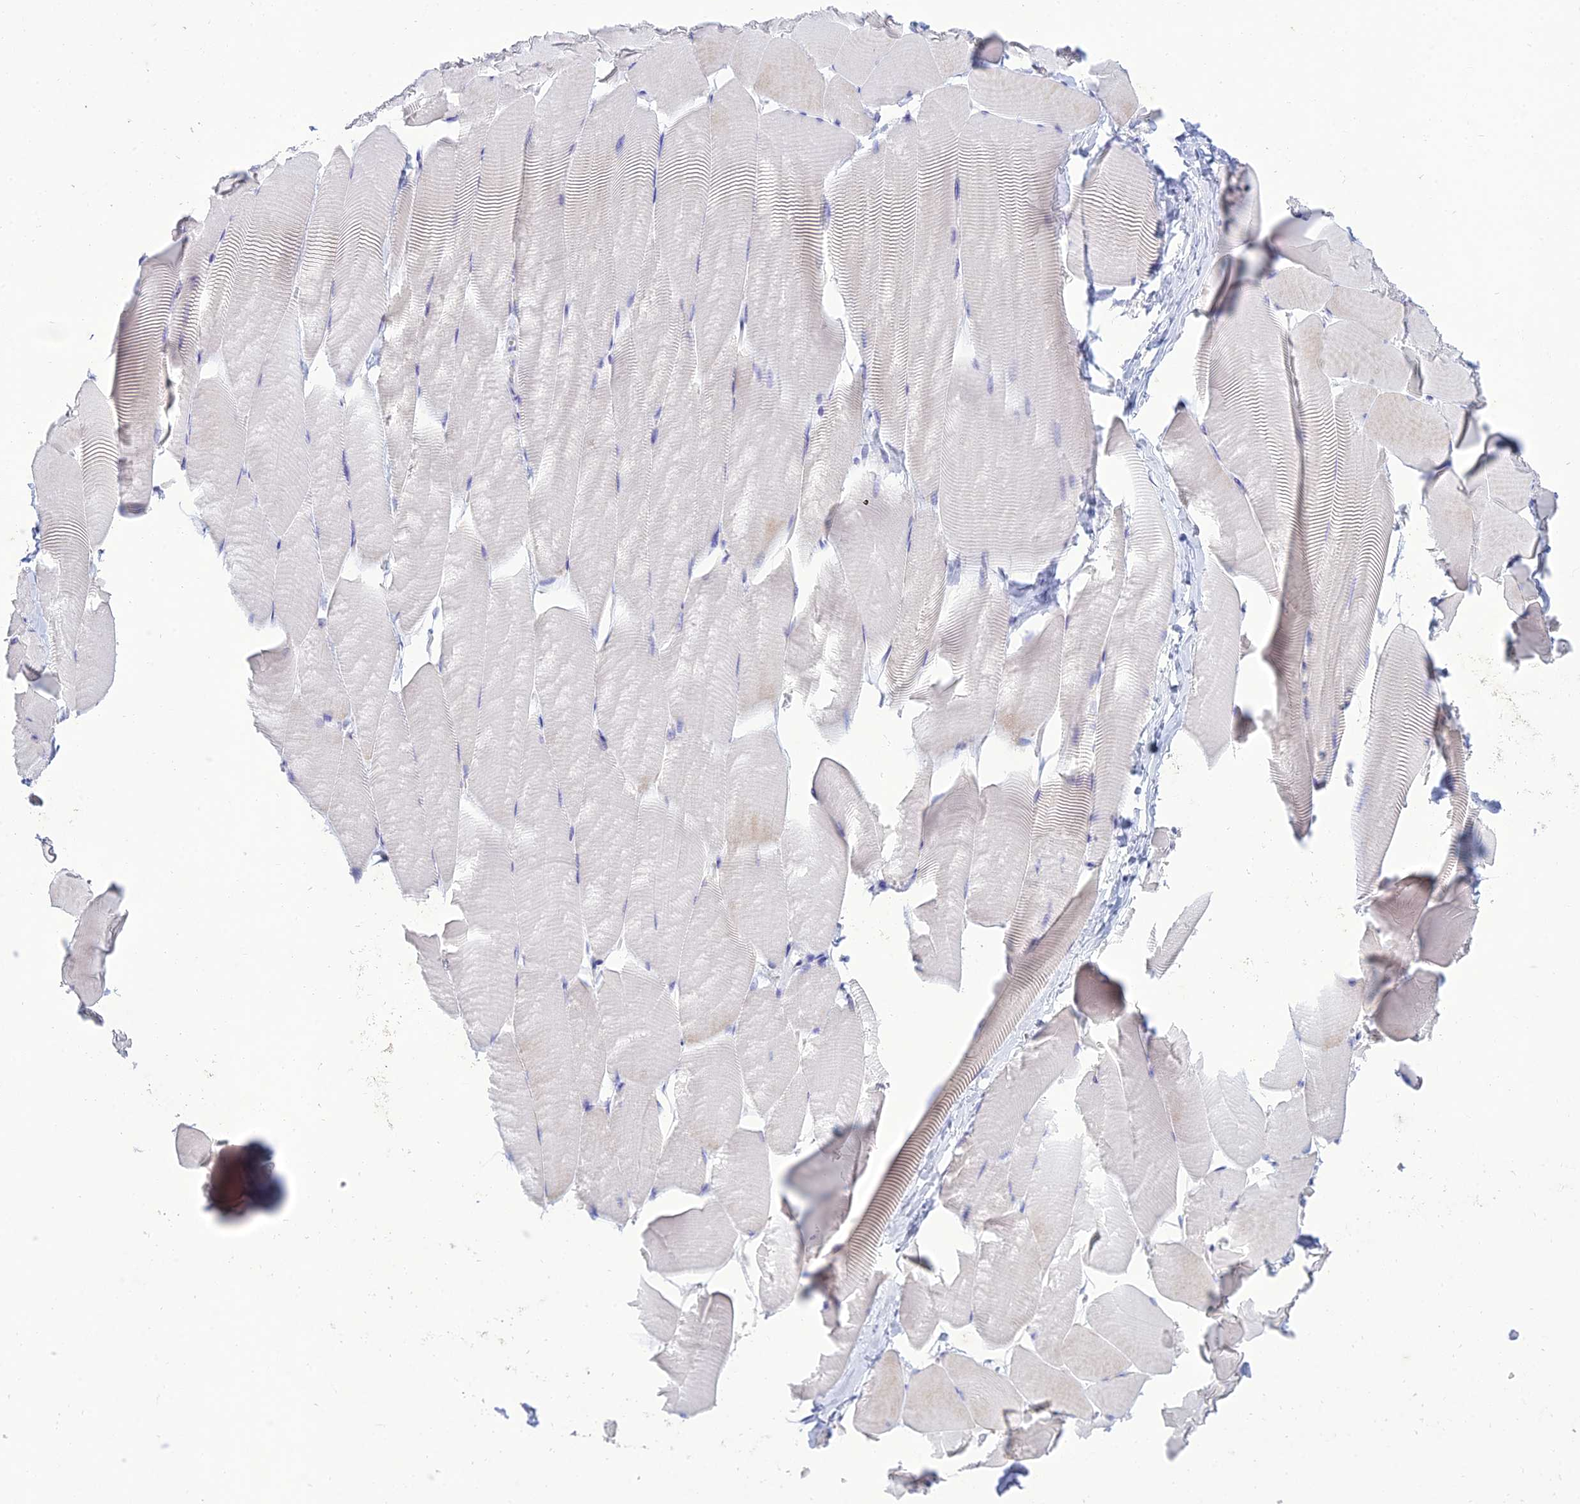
{"staining": {"intensity": "negative", "quantity": "none", "location": "none"}, "tissue": "skeletal muscle", "cell_type": "Myocytes", "image_type": "normal", "snomed": [{"axis": "morphology", "description": "Normal tissue, NOS"}, {"axis": "topography", "description": "Skeletal muscle"}], "caption": "The histopathology image displays no significant positivity in myocytes of skeletal muscle.", "gene": "MAL2", "patient": {"sex": "male", "age": 25}}